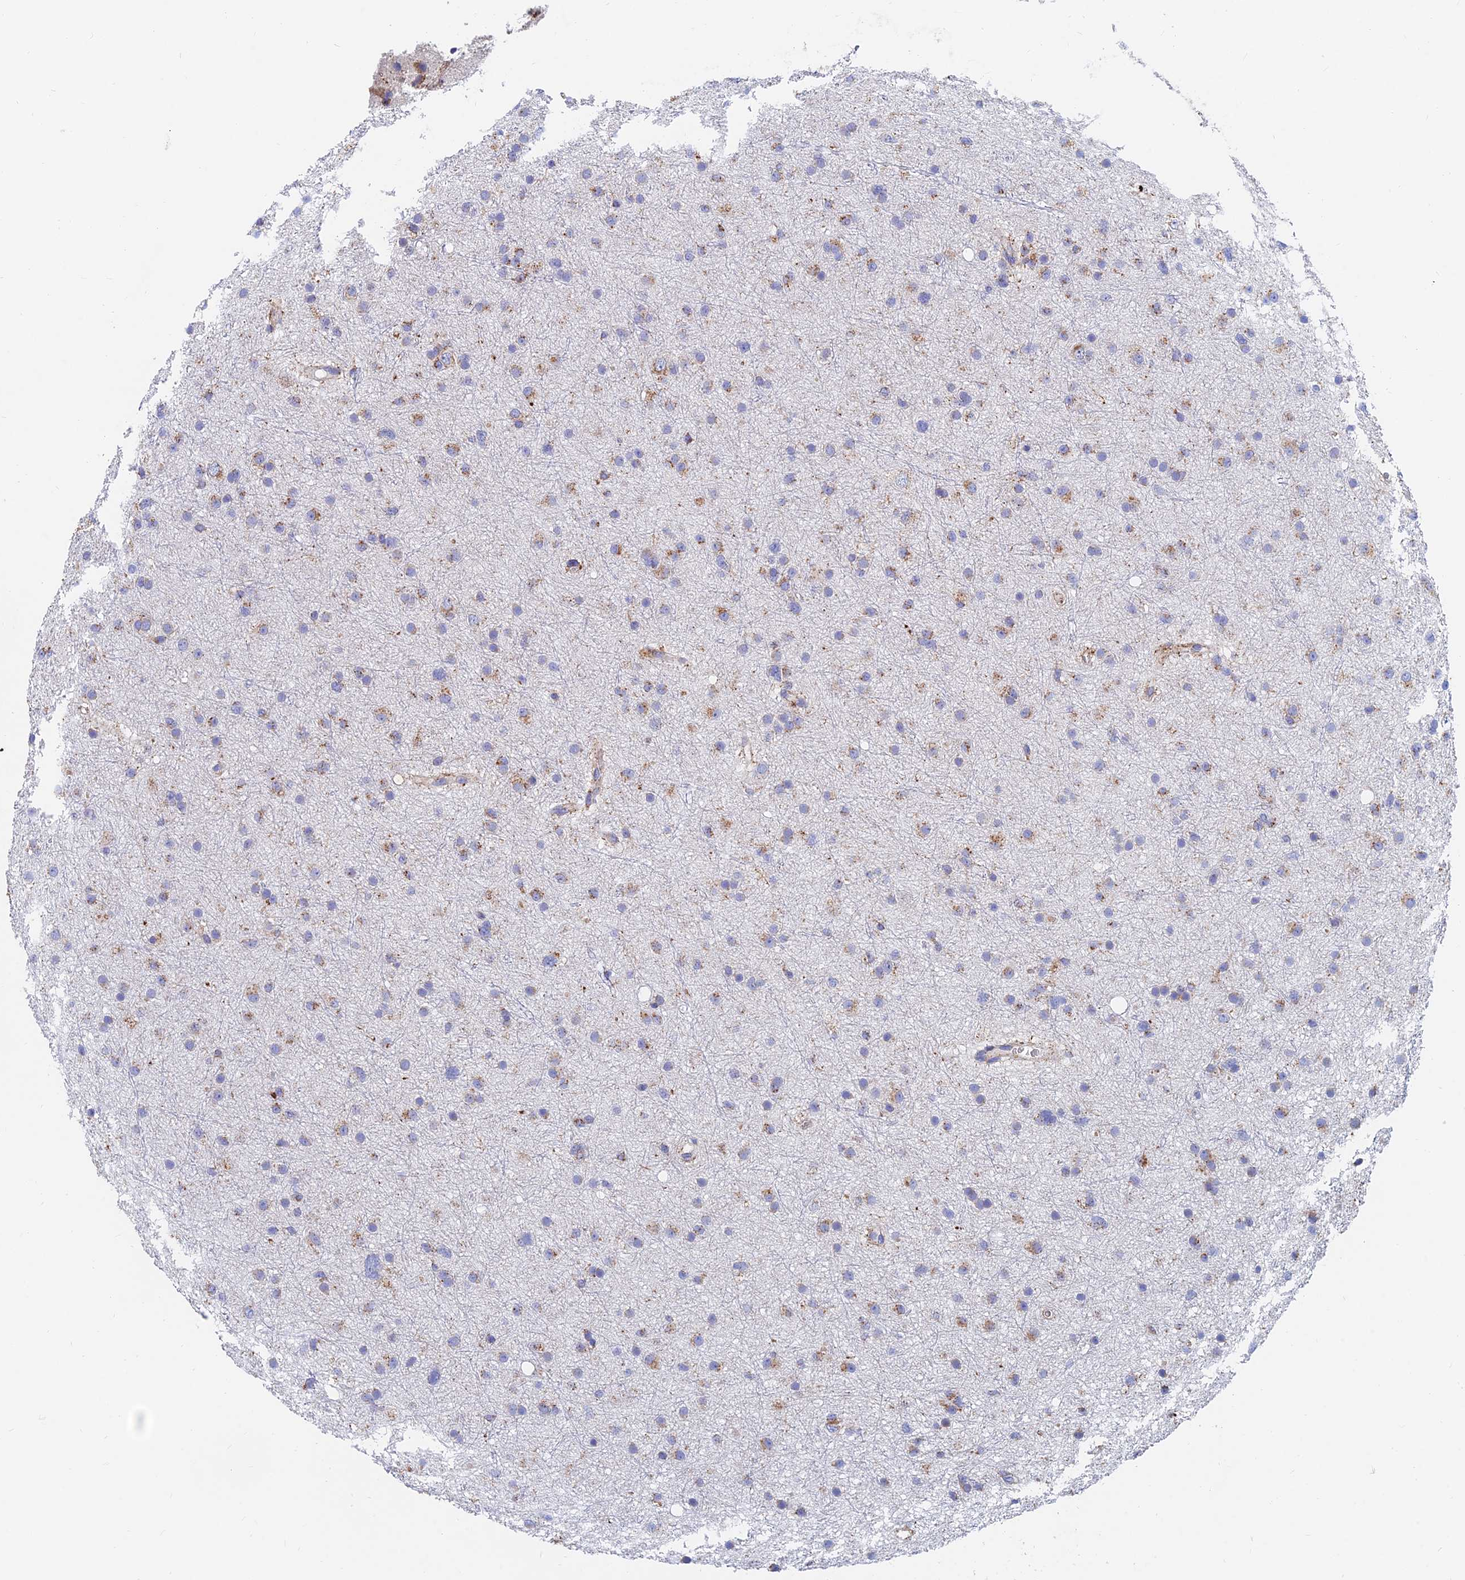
{"staining": {"intensity": "moderate", "quantity": "25%-75%", "location": "cytoplasmic/membranous"}, "tissue": "glioma", "cell_type": "Tumor cells", "image_type": "cancer", "snomed": [{"axis": "morphology", "description": "Glioma, malignant, Low grade"}, {"axis": "topography", "description": "Cerebral cortex"}], "caption": "Malignant low-grade glioma stained with a protein marker shows moderate staining in tumor cells.", "gene": "SPNS1", "patient": {"sex": "female", "age": 39}}